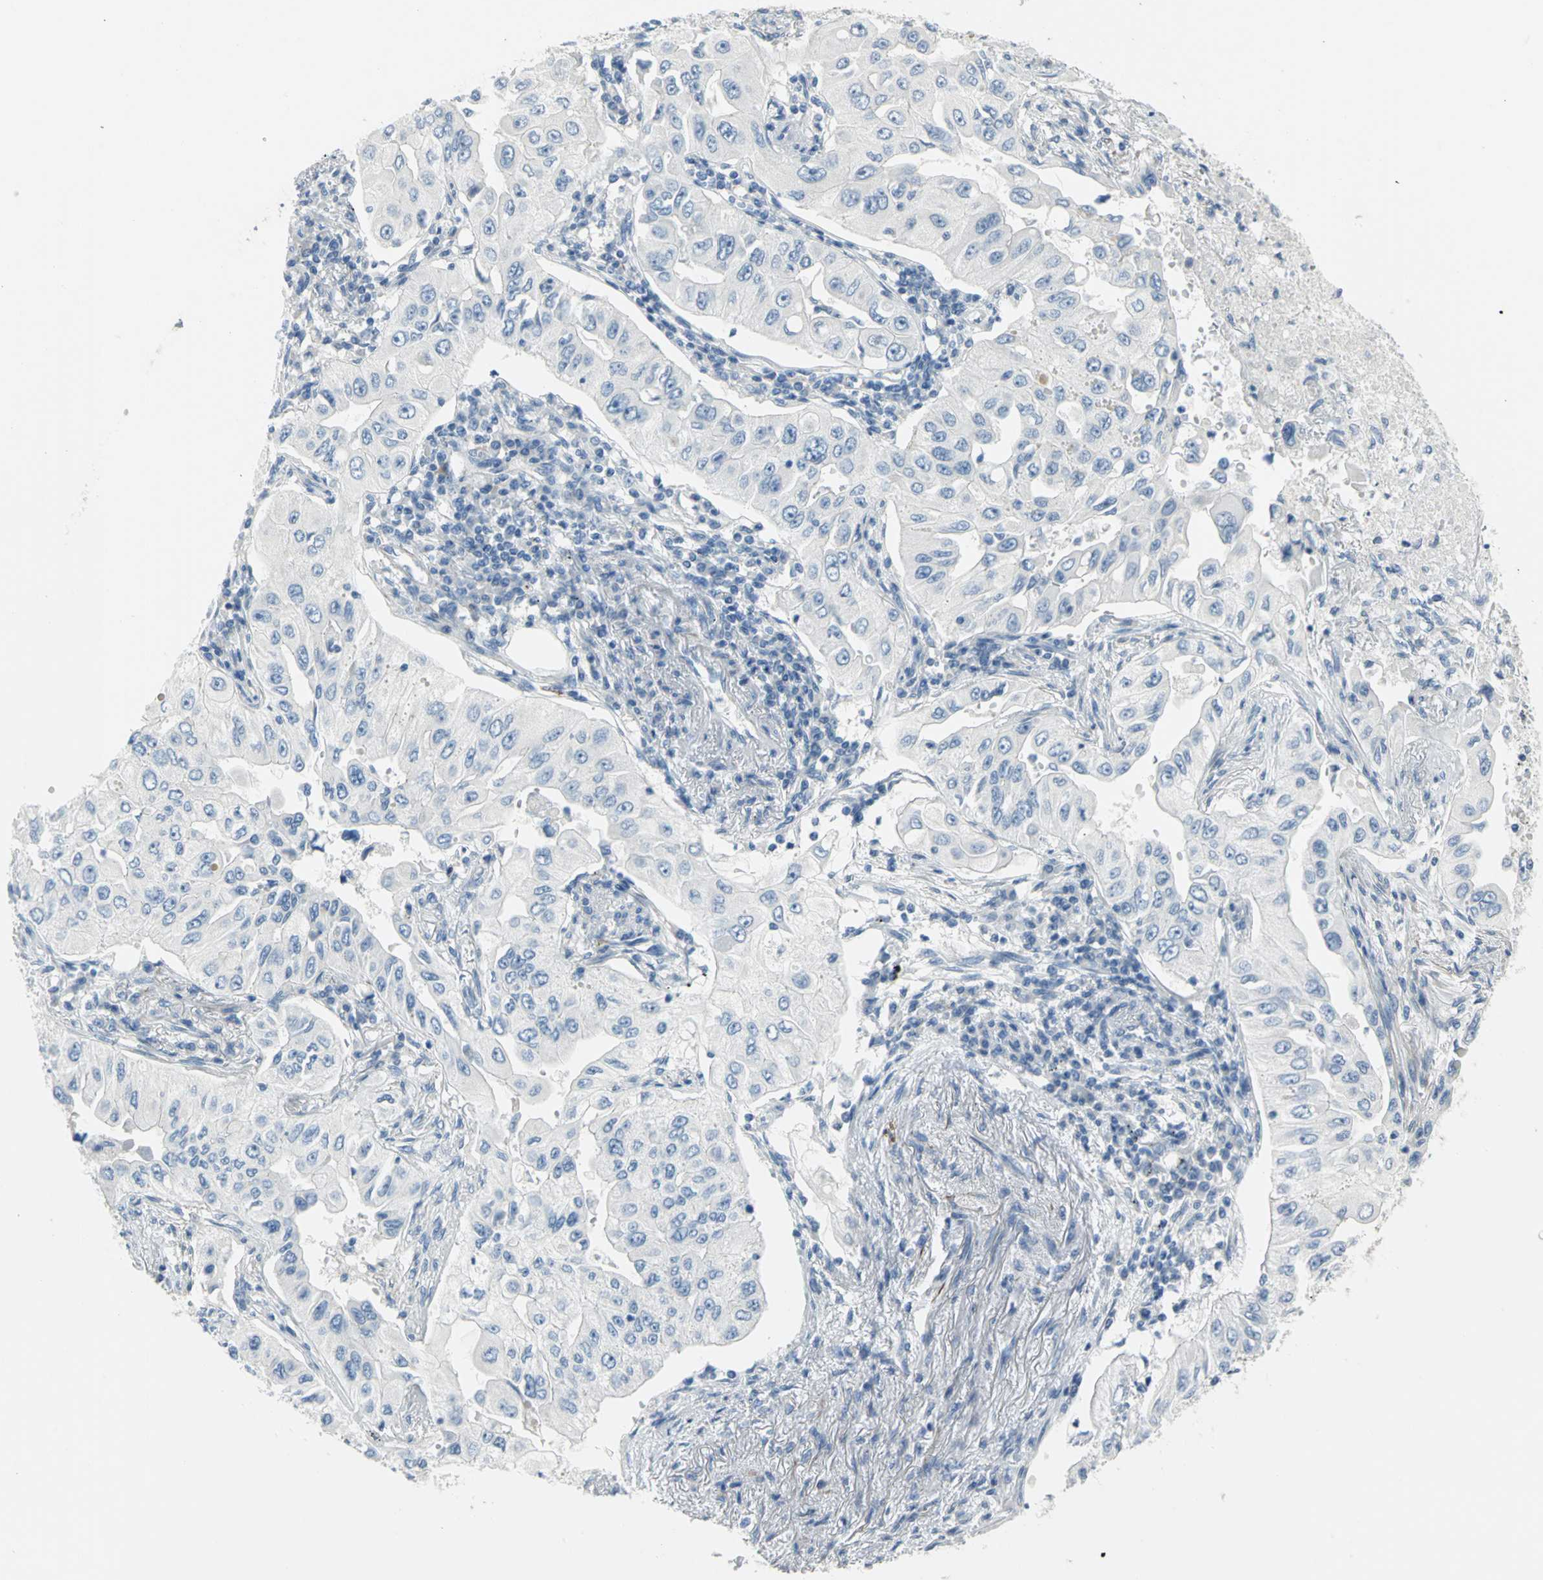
{"staining": {"intensity": "negative", "quantity": "none", "location": "none"}, "tissue": "lung cancer", "cell_type": "Tumor cells", "image_type": "cancer", "snomed": [{"axis": "morphology", "description": "Adenocarcinoma, NOS"}, {"axis": "topography", "description": "Lung"}], "caption": "Adenocarcinoma (lung) stained for a protein using immunohistochemistry (IHC) exhibits no expression tumor cells.", "gene": "ALOX15", "patient": {"sex": "male", "age": 84}}